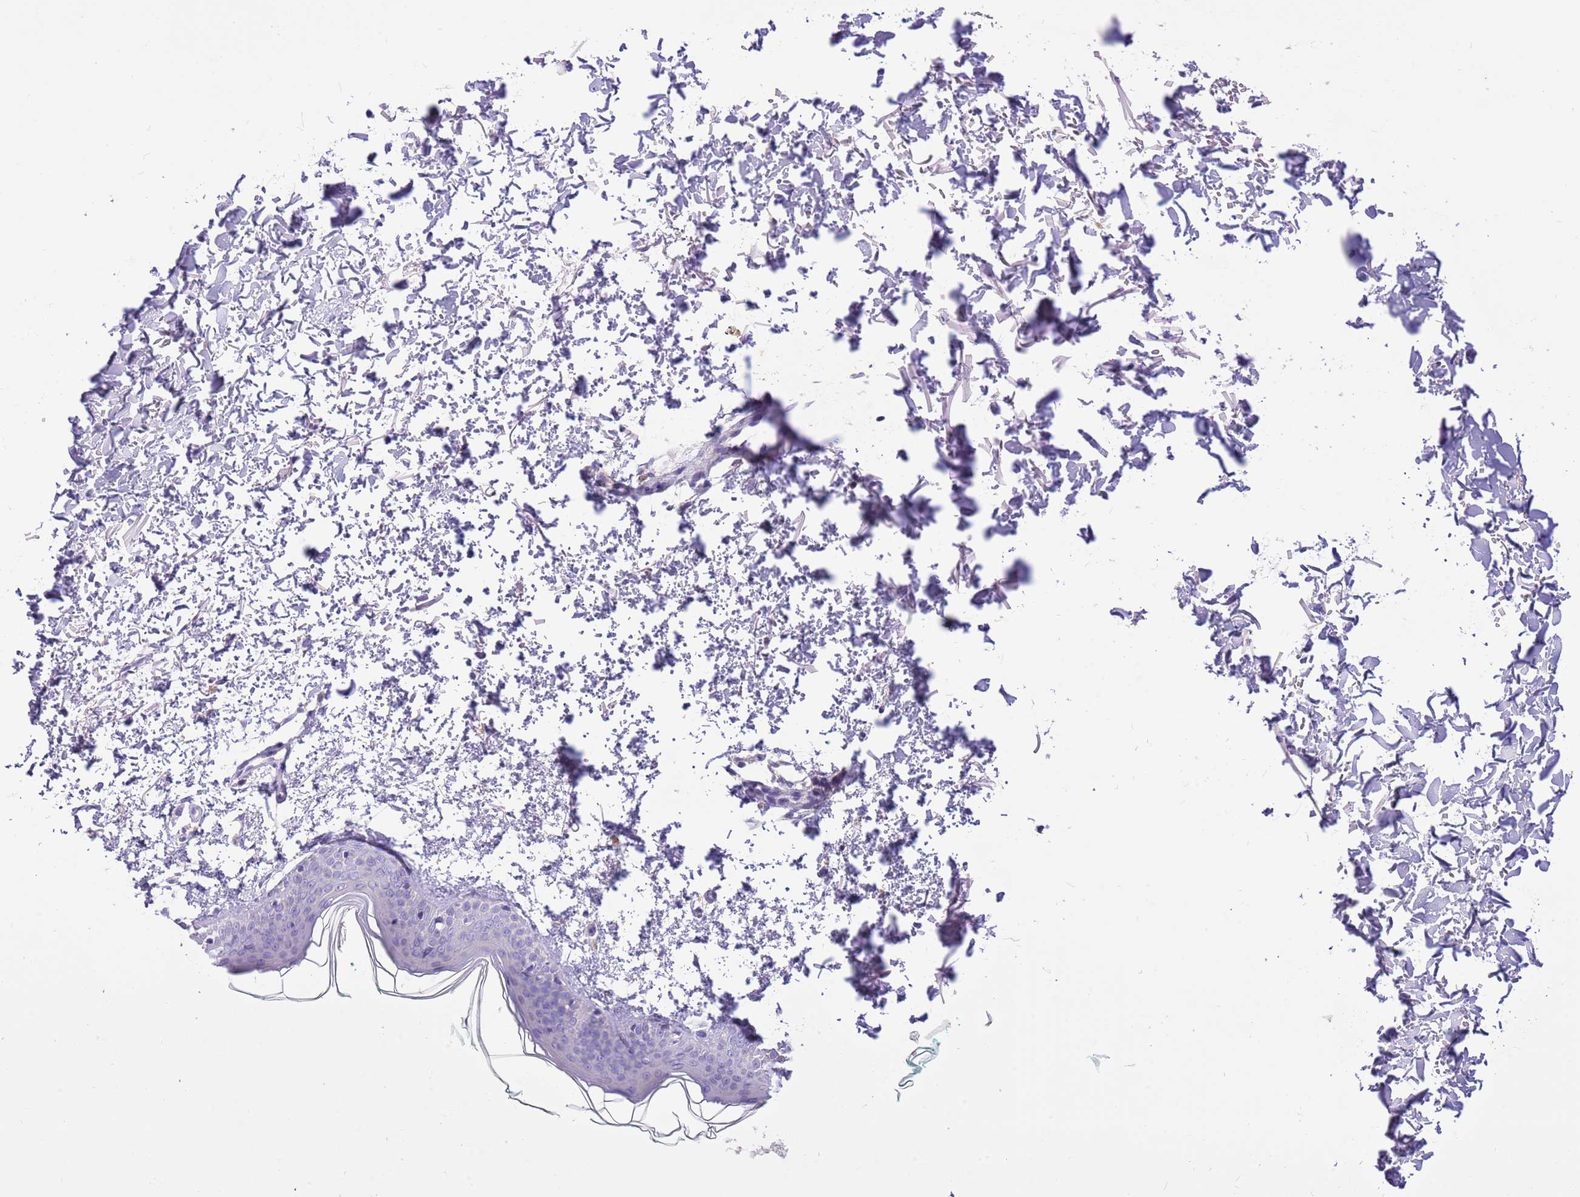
{"staining": {"intensity": "negative", "quantity": "none", "location": "none"}, "tissue": "skin", "cell_type": "Fibroblasts", "image_type": "normal", "snomed": [{"axis": "morphology", "description": "Normal tissue, NOS"}, {"axis": "topography", "description": "Skin"}], "caption": "Image shows no significant protein staining in fibroblasts of benign skin. Brightfield microscopy of IHC stained with DAB (3,3'-diaminobenzidine) (brown) and hematoxylin (blue), captured at high magnification.", "gene": "PRR32", "patient": {"sex": "male", "age": 66}}